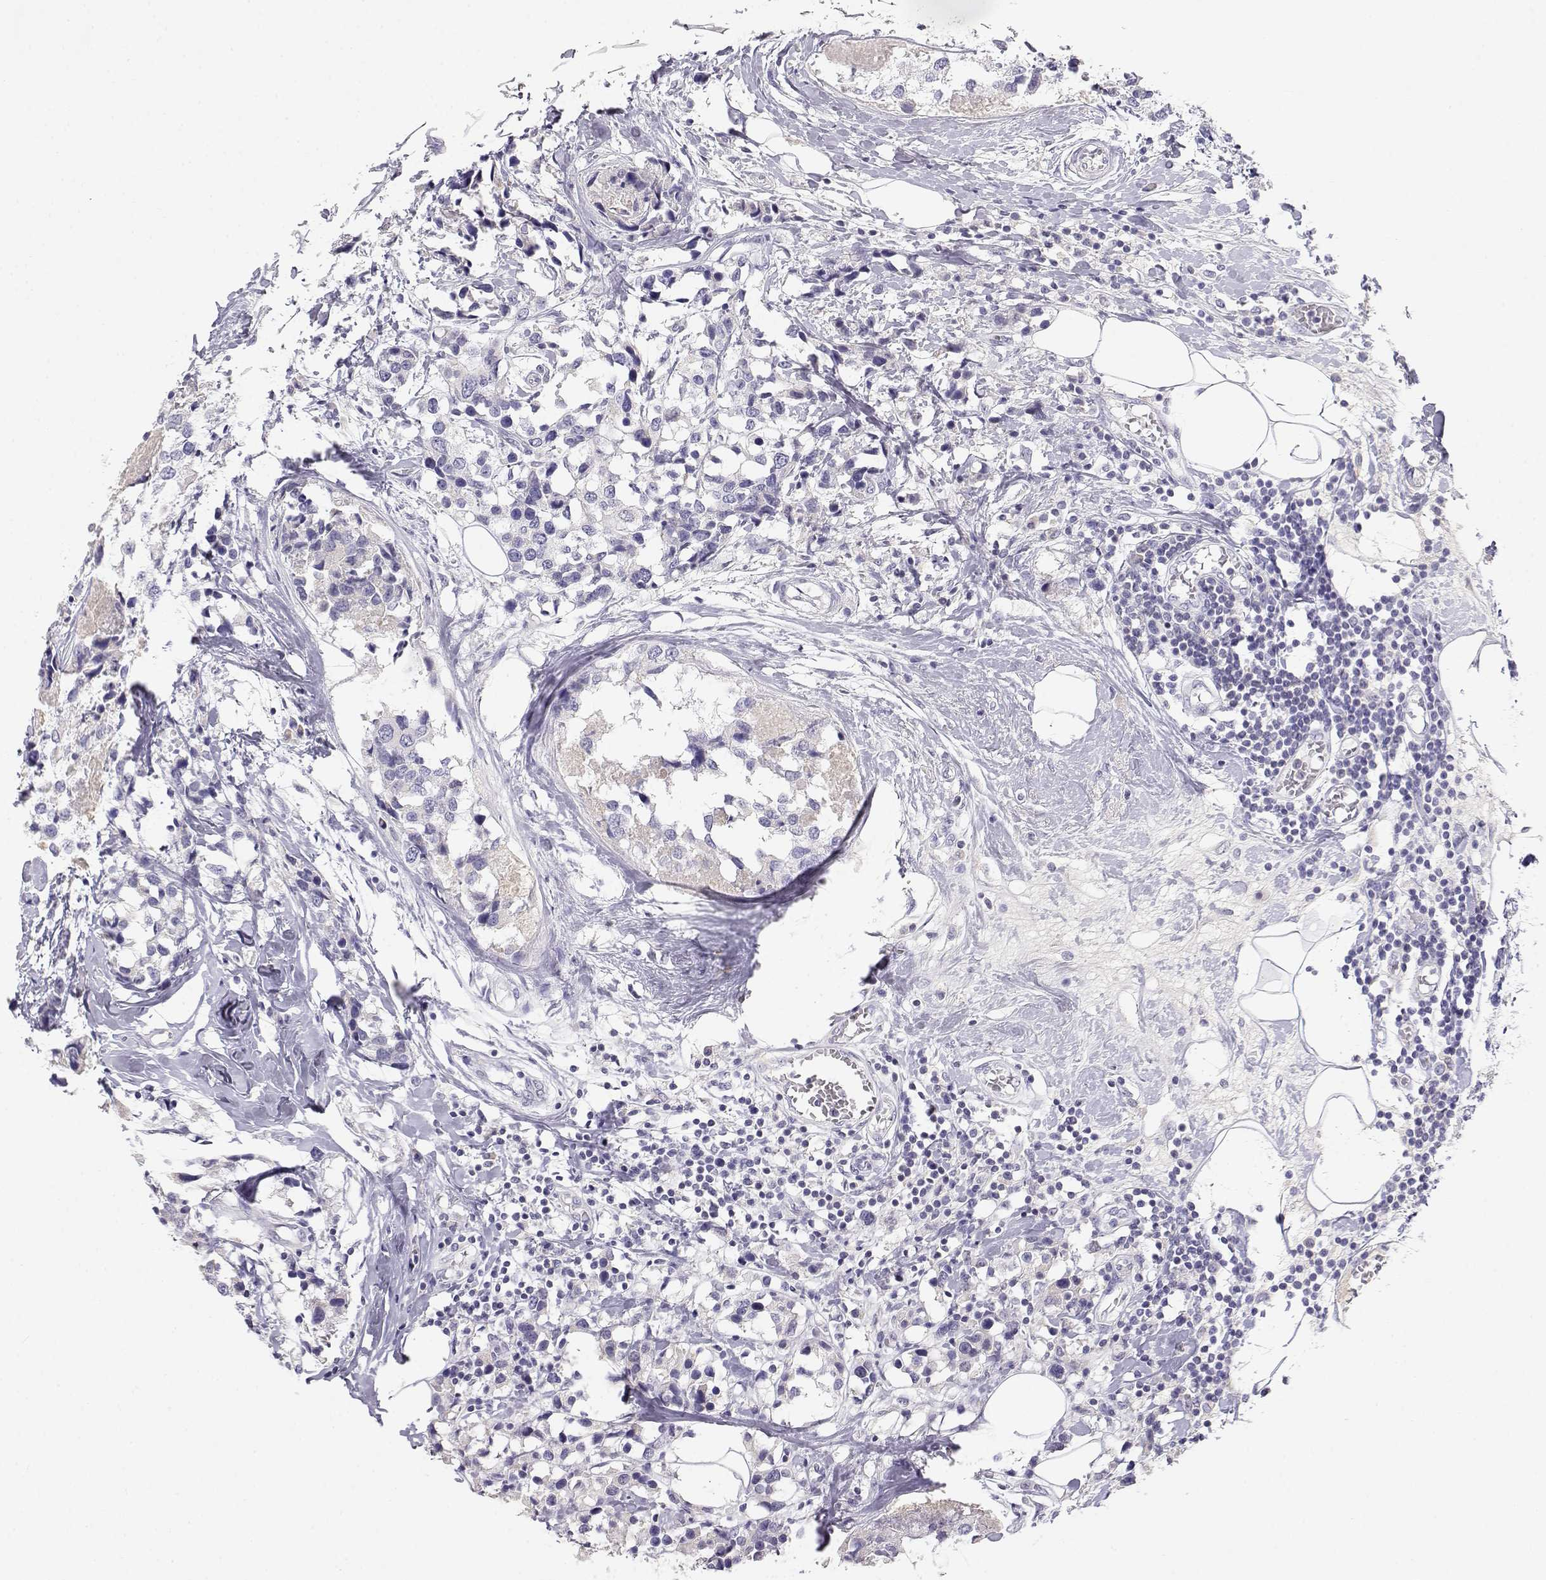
{"staining": {"intensity": "negative", "quantity": "none", "location": "none"}, "tissue": "breast cancer", "cell_type": "Tumor cells", "image_type": "cancer", "snomed": [{"axis": "morphology", "description": "Lobular carcinoma"}, {"axis": "topography", "description": "Breast"}], "caption": "High magnification brightfield microscopy of breast cancer (lobular carcinoma) stained with DAB (brown) and counterstained with hematoxylin (blue): tumor cells show no significant expression. (Immunohistochemistry, brightfield microscopy, high magnification).", "gene": "GPR174", "patient": {"sex": "female", "age": 59}}